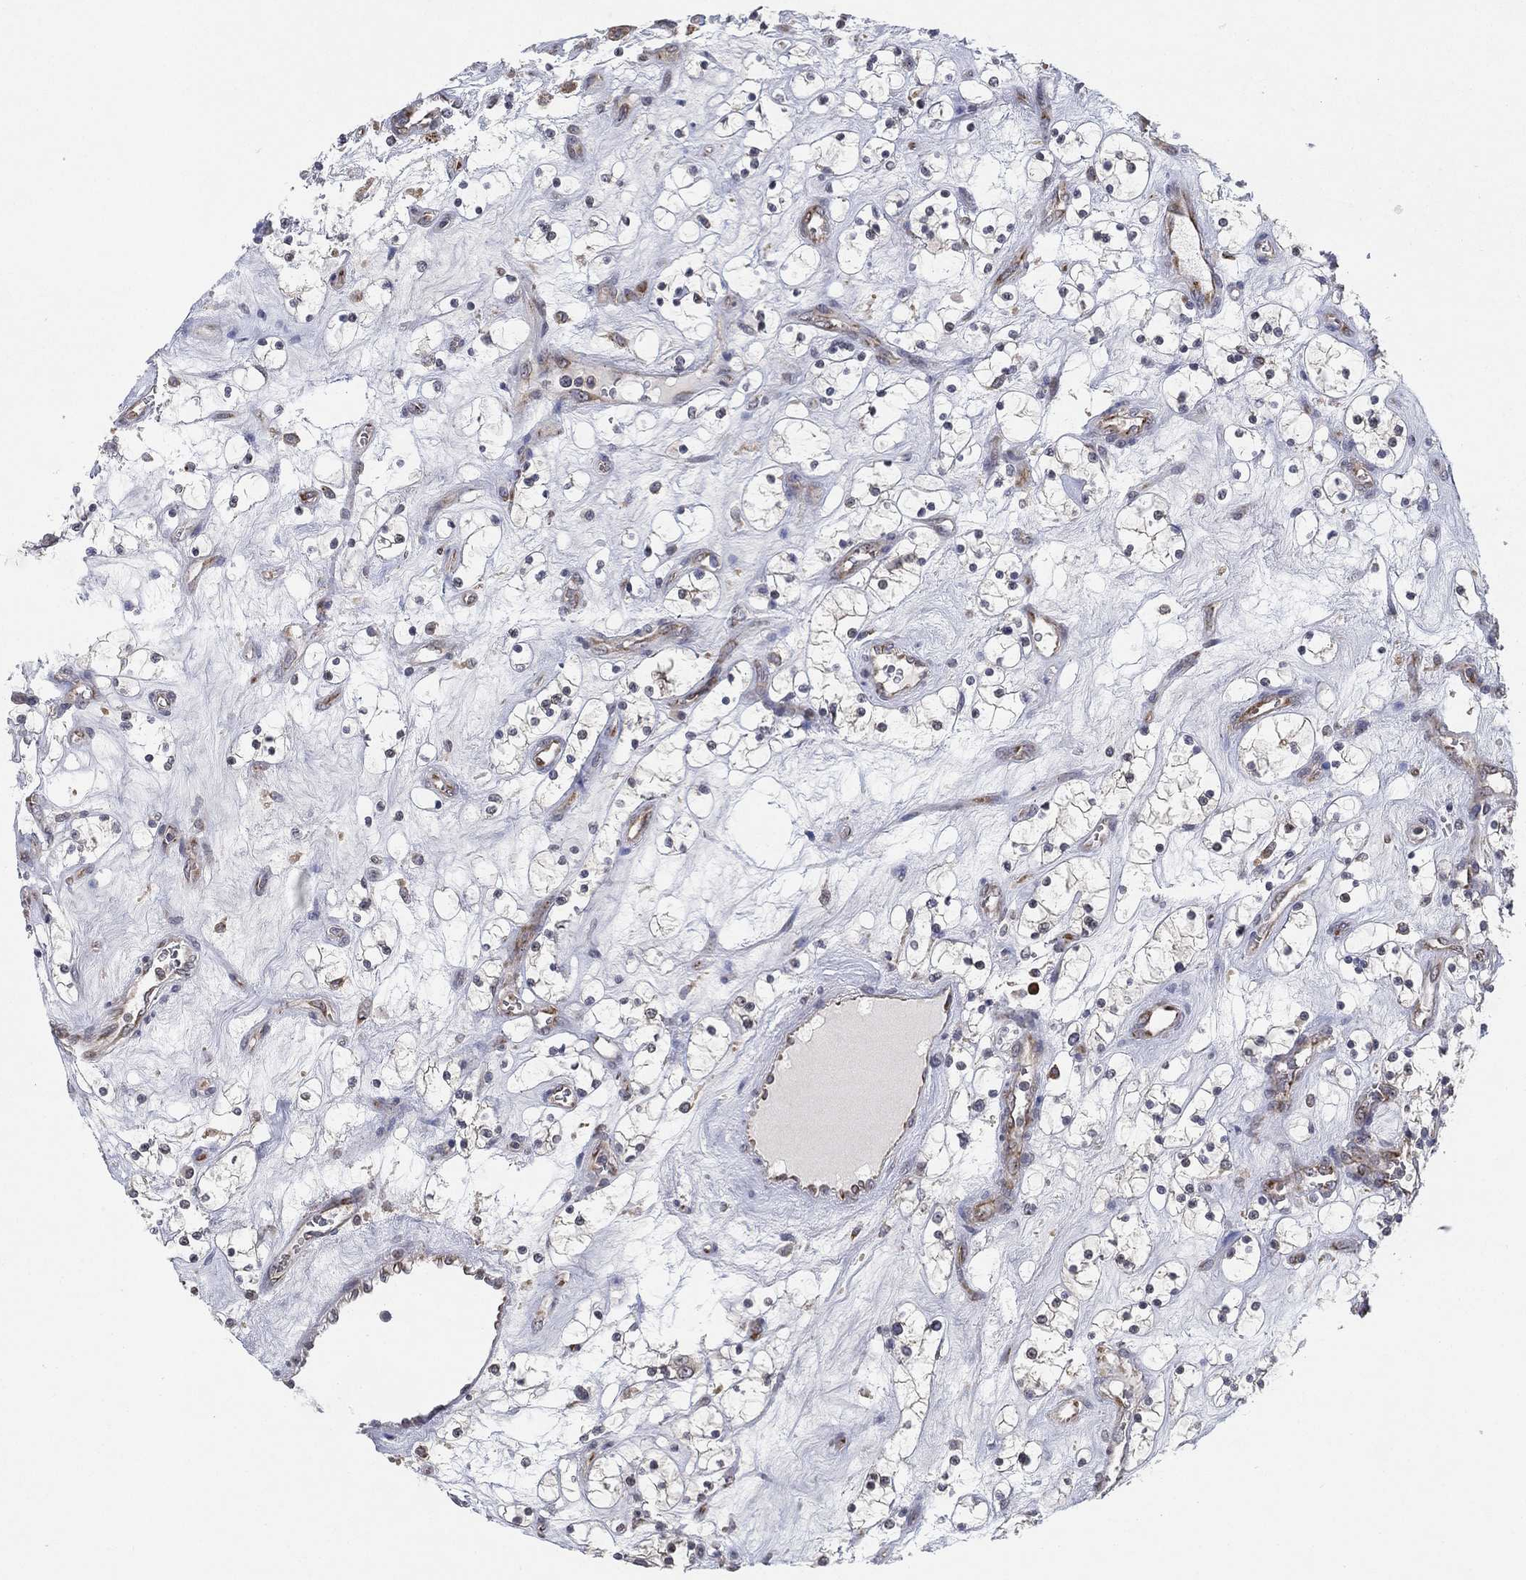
{"staining": {"intensity": "negative", "quantity": "none", "location": "none"}, "tissue": "renal cancer", "cell_type": "Tumor cells", "image_type": "cancer", "snomed": [{"axis": "morphology", "description": "Adenocarcinoma, NOS"}, {"axis": "topography", "description": "Kidney"}], "caption": "DAB immunohistochemical staining of renal cancer demonstrates no significant positivity in tumor cells.", "gene": "FAM104A", "patient": {"sex": "female", "age": 69}}